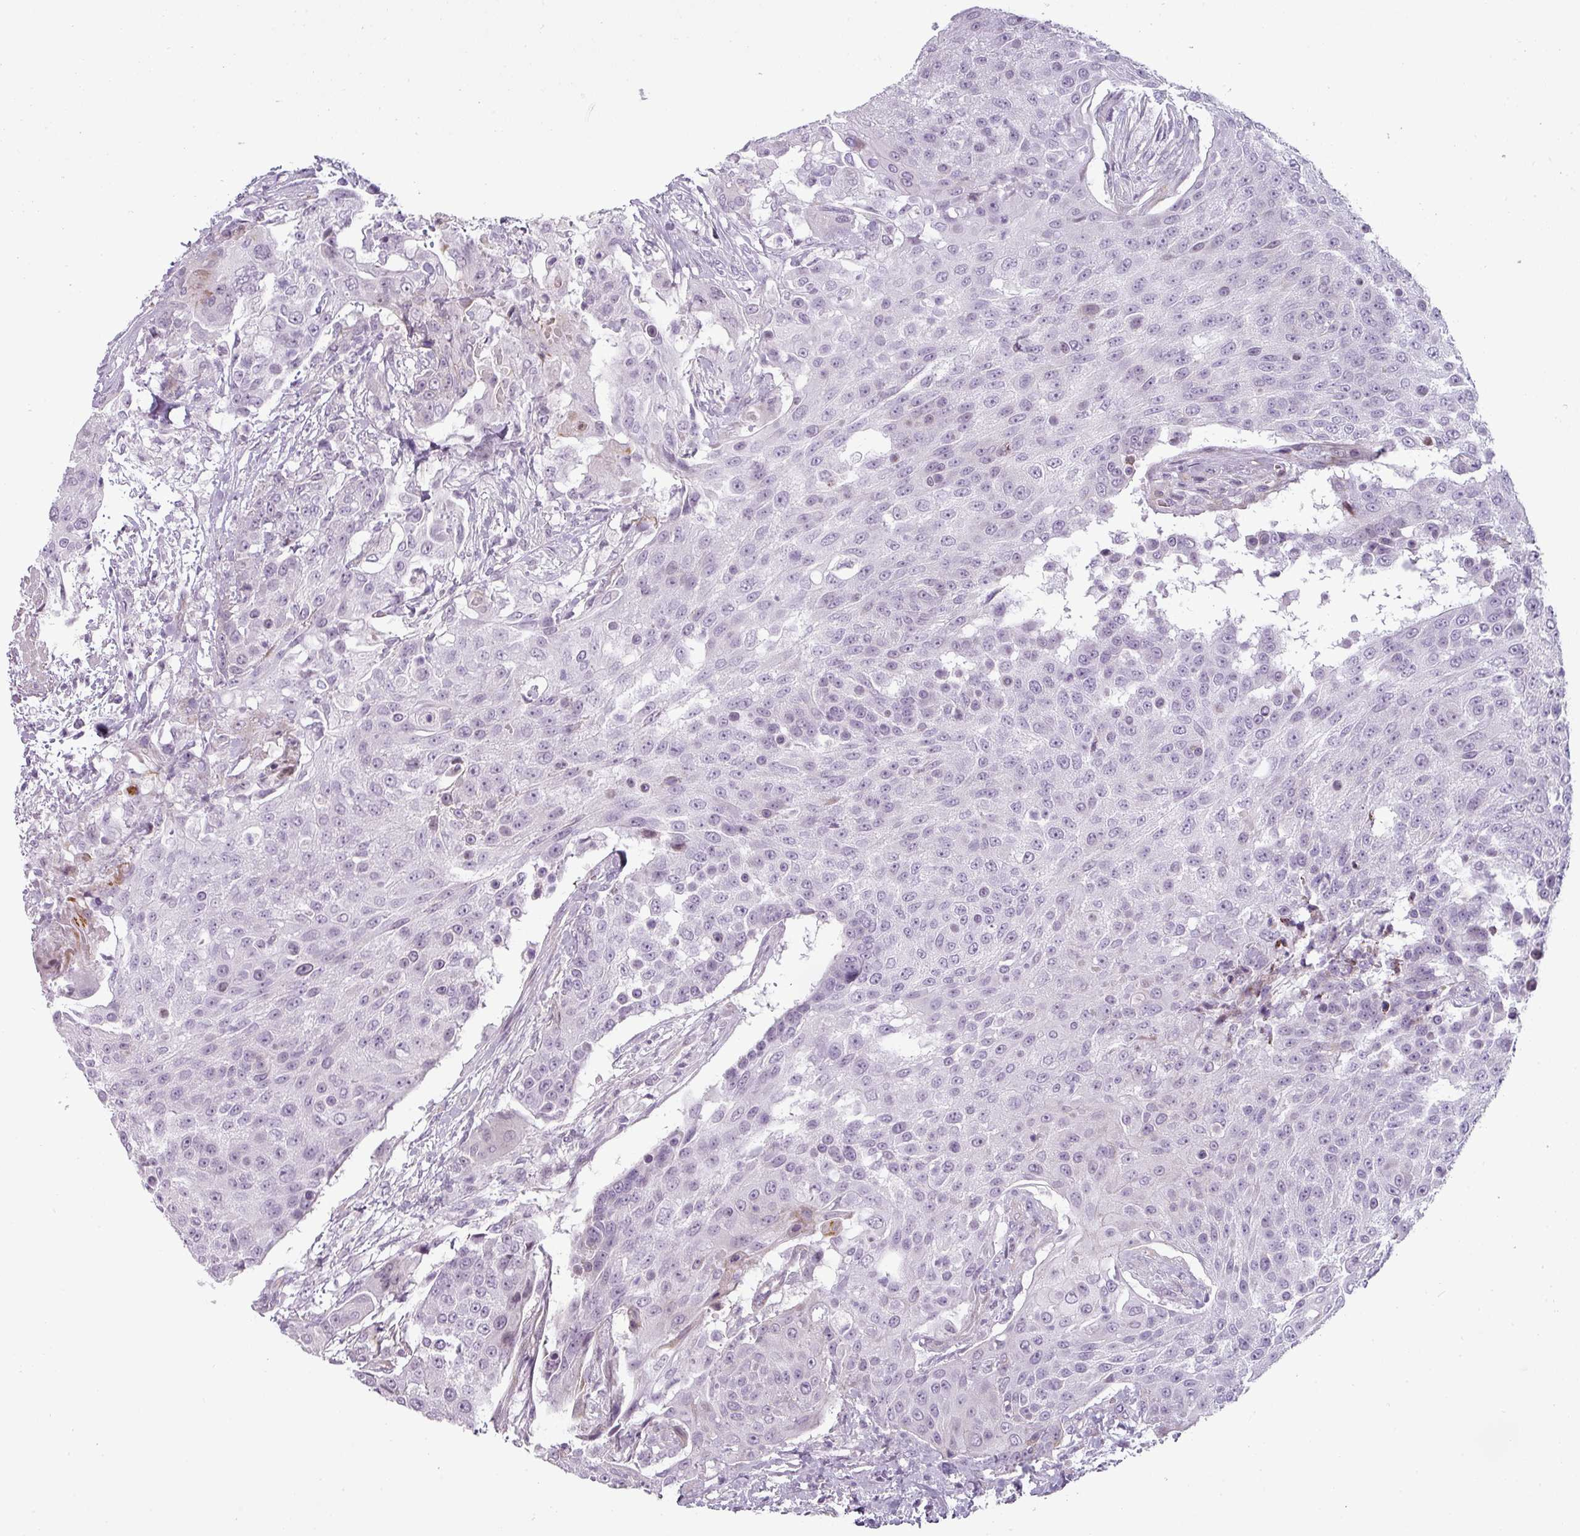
{"staining": {"intensity": "negative", "quantity": "none", "location": "none"}, "tissue": "urothelial cancer", "cell_type": "Tumor cells", "image_type": "cancer", "snomed": [{"axis": "morphology", "description": "Urothelial carcinoma, High grade"}, {"axis": "topography", "description": "Urinary bladder"}], "caption": "Immunohistochemistry of urothelial carcinoma (high-grade) shows no positivity in tumor cells.", "gene": "CHRDL1", "patient": {"sex": "female", "age": 63}}